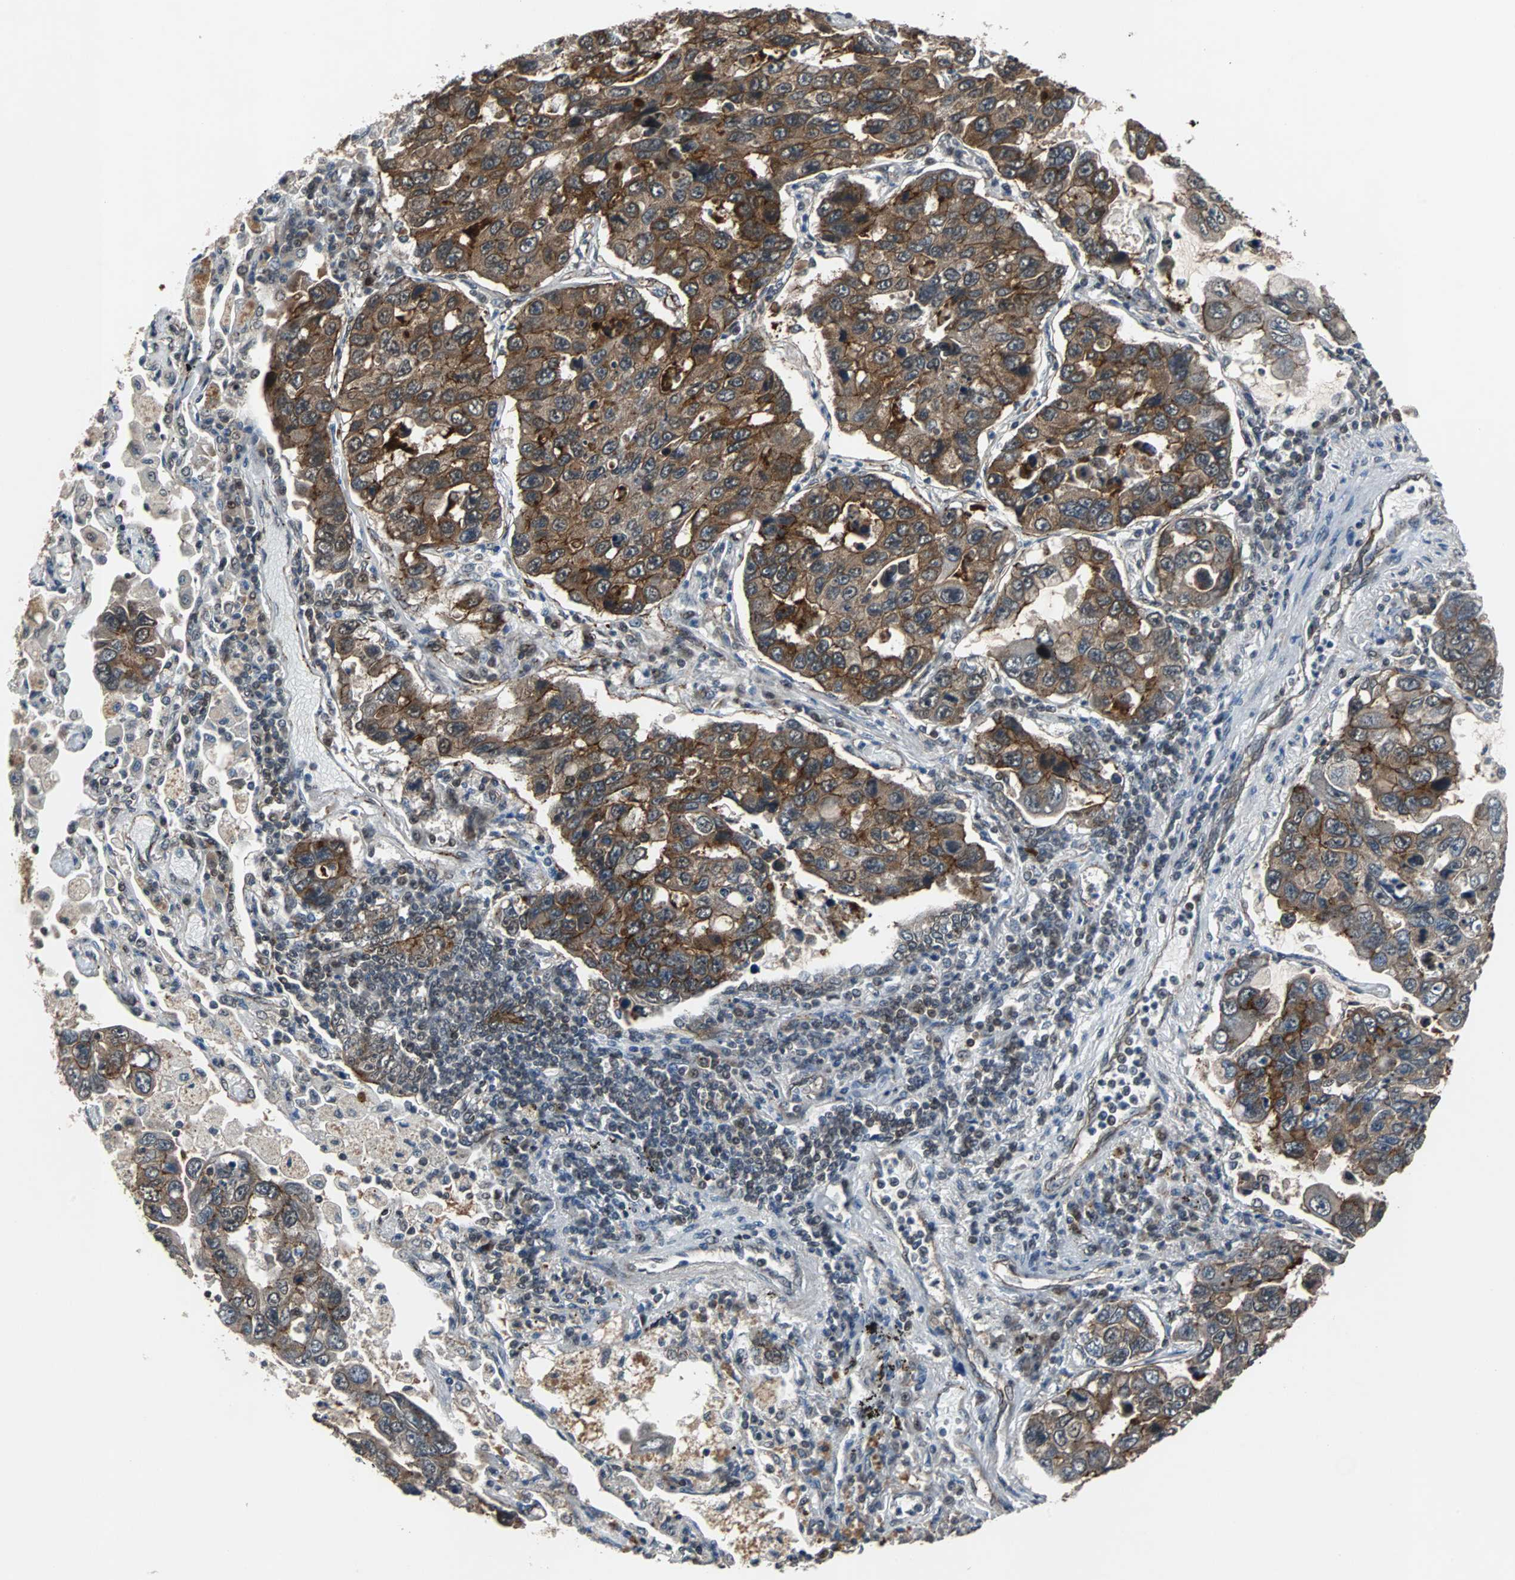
{"staining": {"intensity": "strong", "quantity": ">75%", "location": "cytoplasmic/membranous"}, "tissue": "lung cancer", "cell_type": "Tumor cells", "image_type": "cancer", "snomed": [{"axis": "morphology", "description": "Adenocarcinoma, NOS"}, {"axis": "topography", "description": "Lung"}], "caption": "Protein expression by immunohistochemistry reveals strong cytoplasmic/membranous positivity in approximately >75% of tumor cells in lung cancer (adenocarcinoma). (brown staining indicates protein expression, while blue staining denotes nuclei).", "gene": "LSR", "patient": {"sex": "male", "age": 64}}